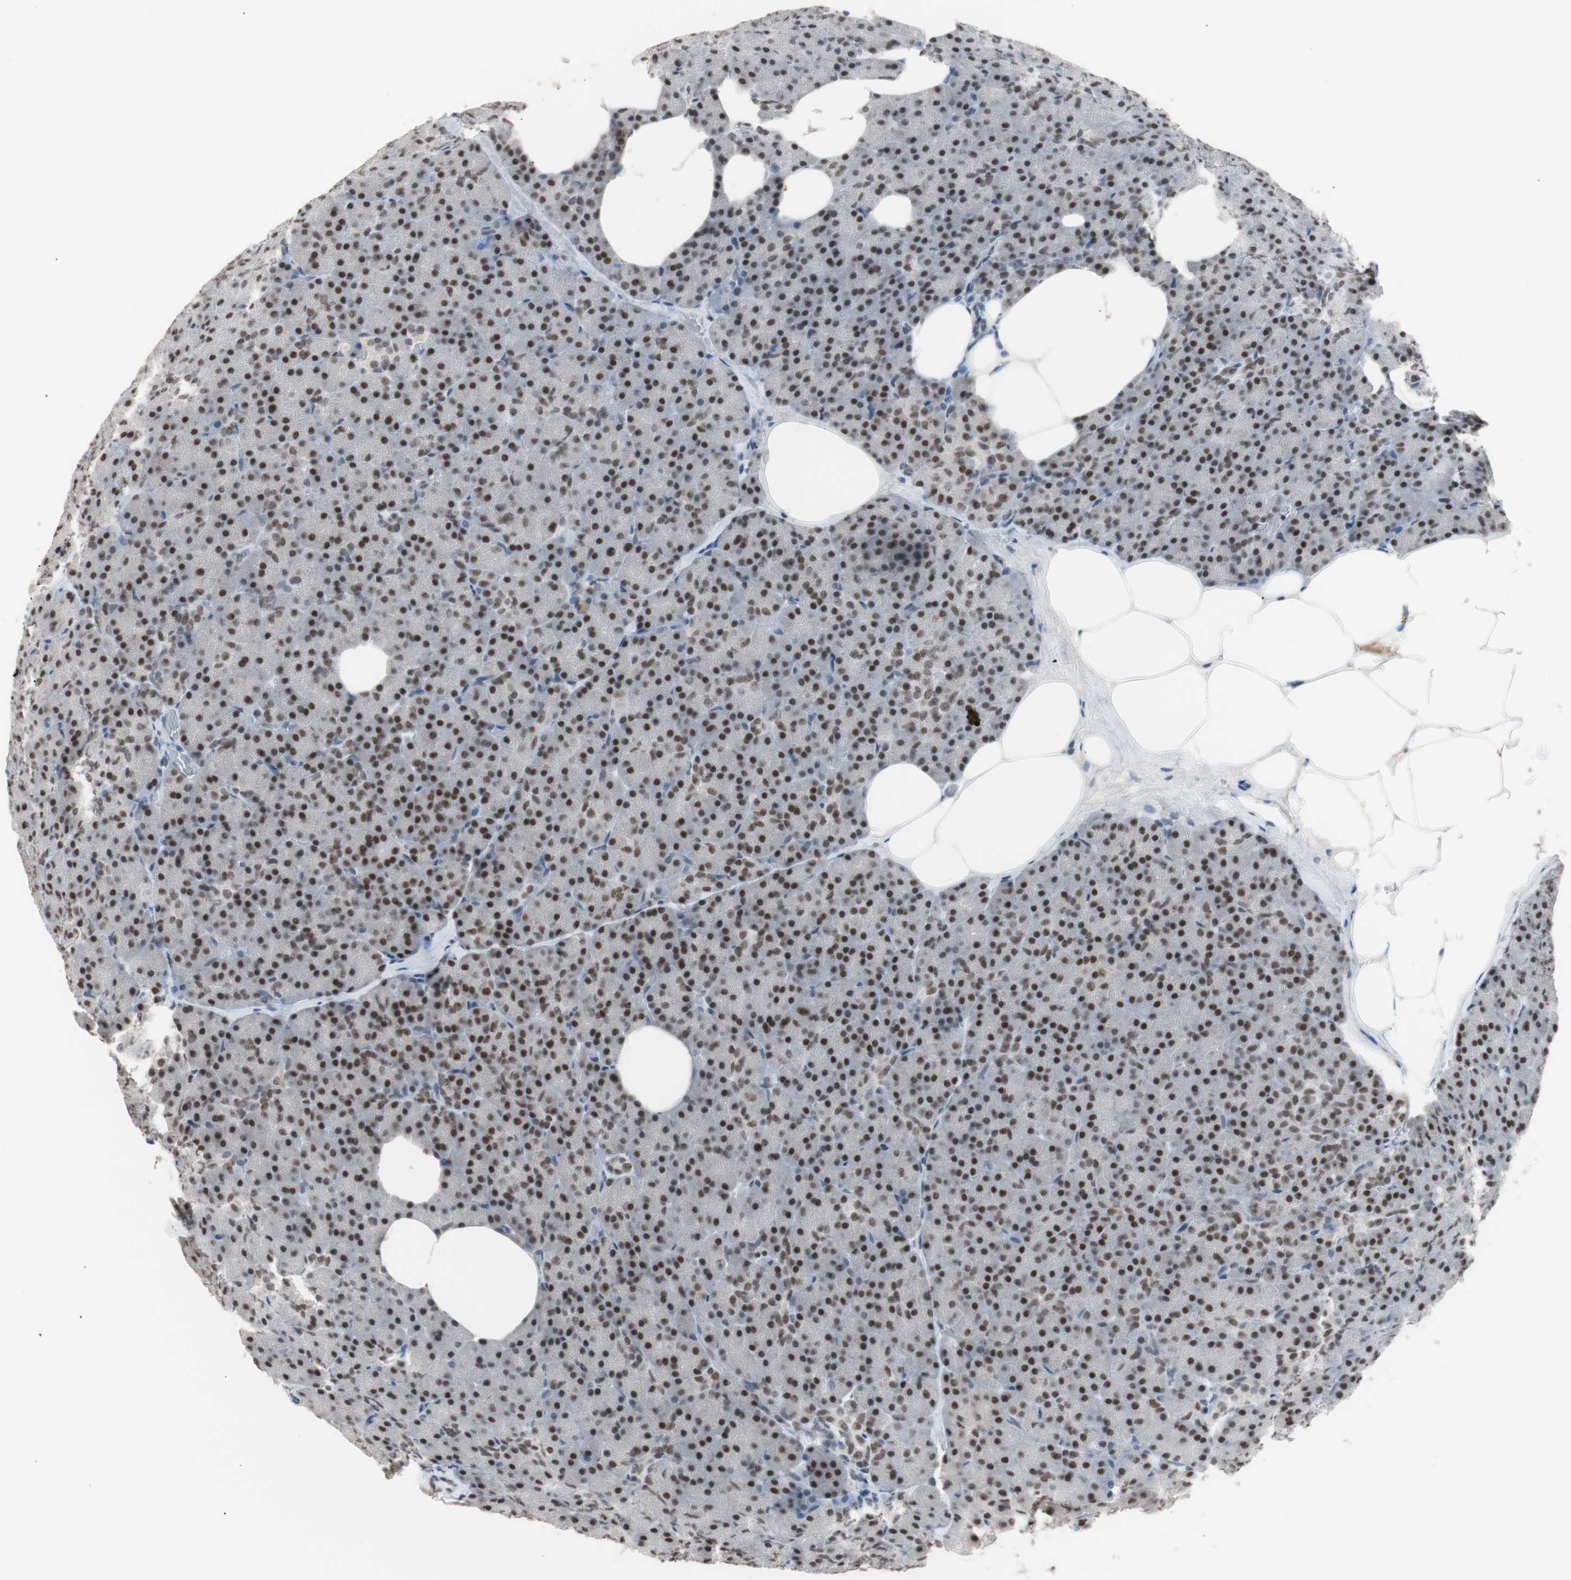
{"staining": {"intensity": "strong", "quantity": ">75%", "location": "nuclear"}, "tissue": "pancreas", "cell_type": "Exocrine glandular cells", "image_type": "normal", "snomed": [{"axis": "morphology", "description": "Normal tissue, NOS"}, {"axis": "topography", "description": "Pancreas"}], "caption": "Immunohistochemical staining of unremarkable pancreas exhibits >75% levels of strong nuclear protein positivity in about >75% of exocrine glandular cells.", "gene": "LIG3", "patient": {"sex": "female", "age": 35}}